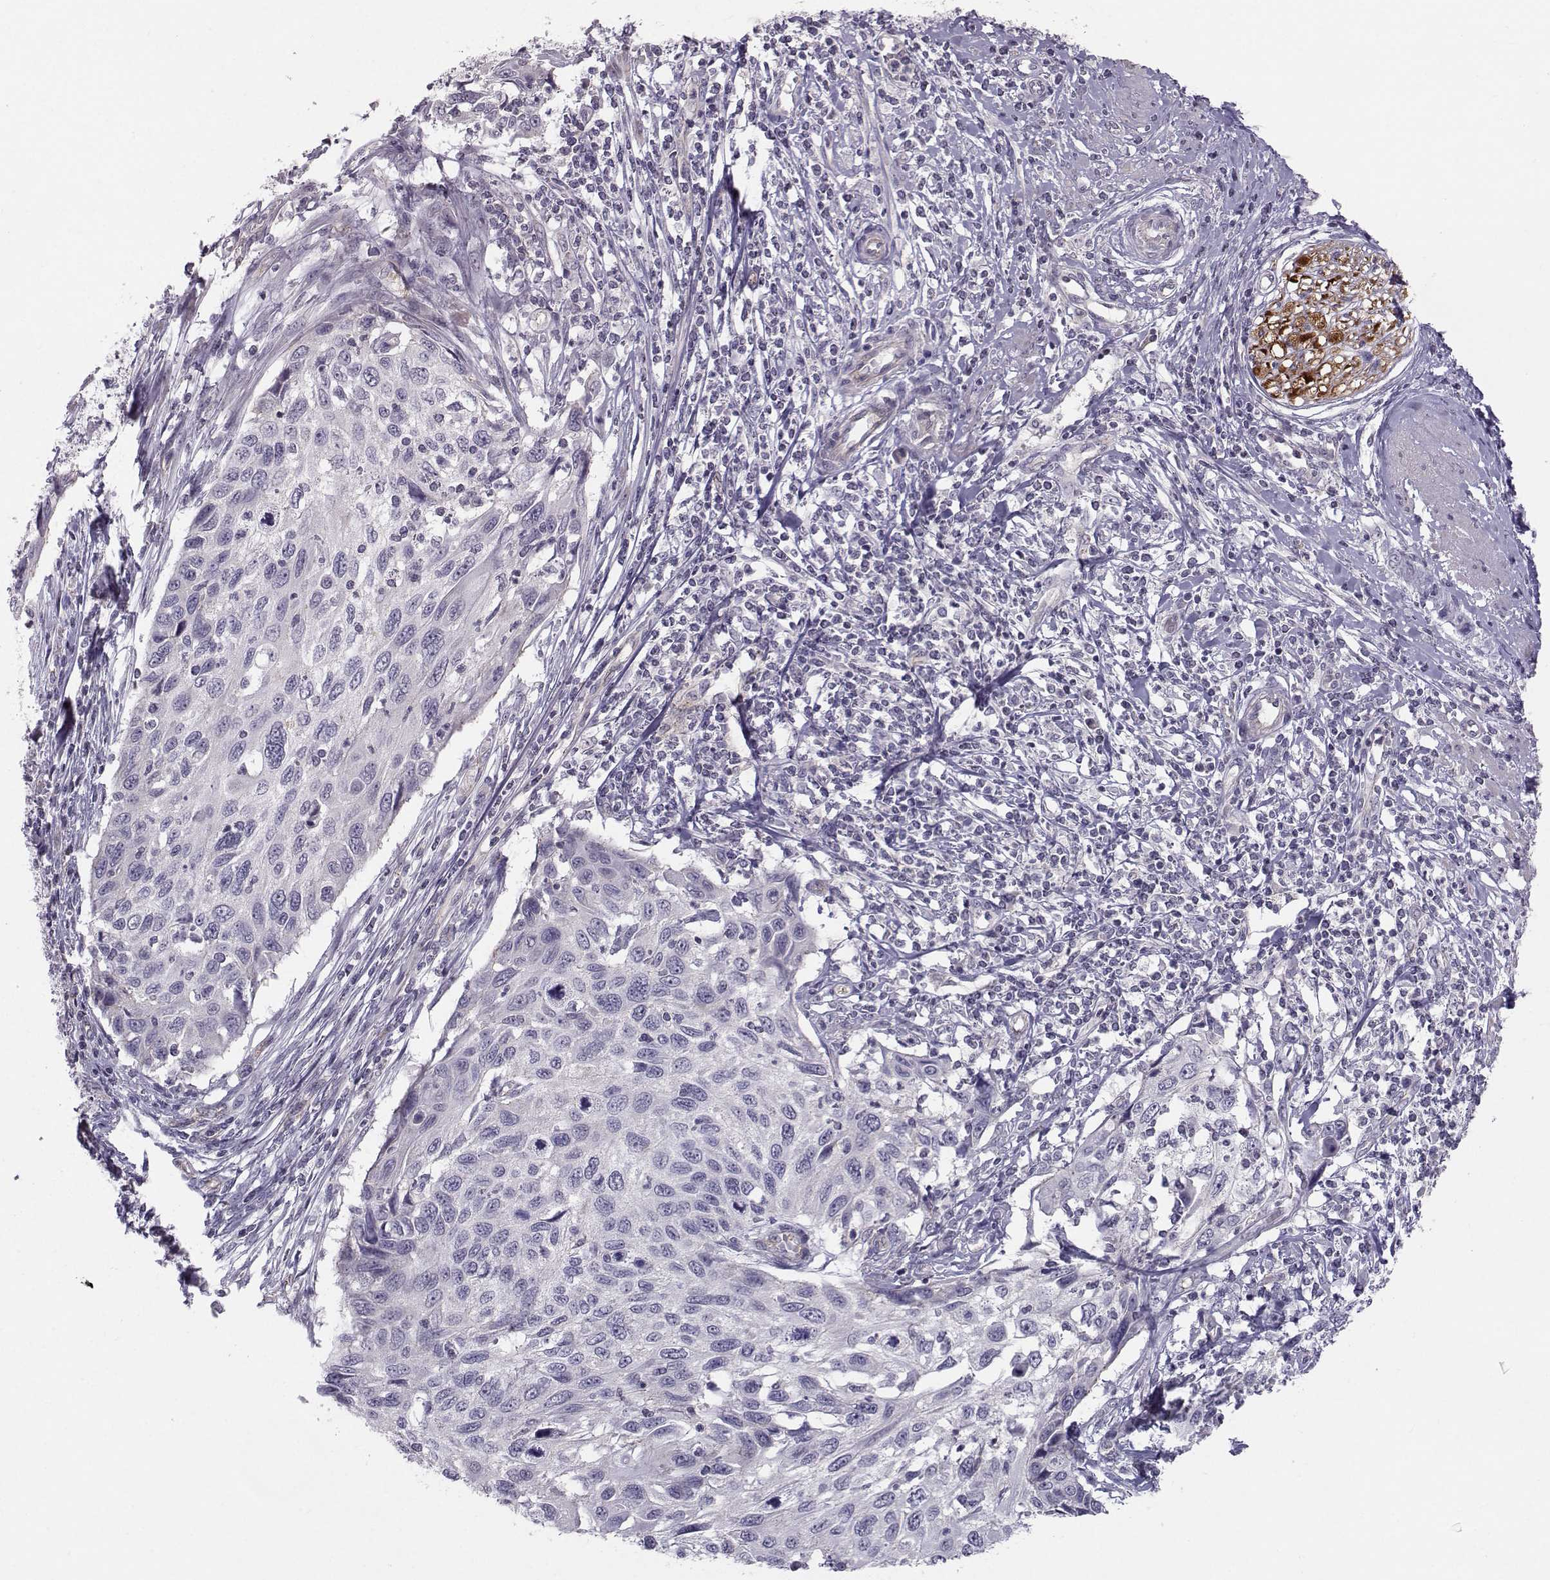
{"staining": {"intensity": "negative", "quantity": "none", "location": "none"}, "tissue": "cervical cancer", "cell_type": "Tumor cells", "image_type": "cancer", "snomed": [{"axis": "morphology", "description": "Squamous cell carcinoma, NOS"}, {"axis": "topography", "description": "Cervix"}], "caption": "Tumor cells show no significant positivity in cervical cancer.", "gene": "MAST1", "patient": {"sex": "female", "age": 70}}